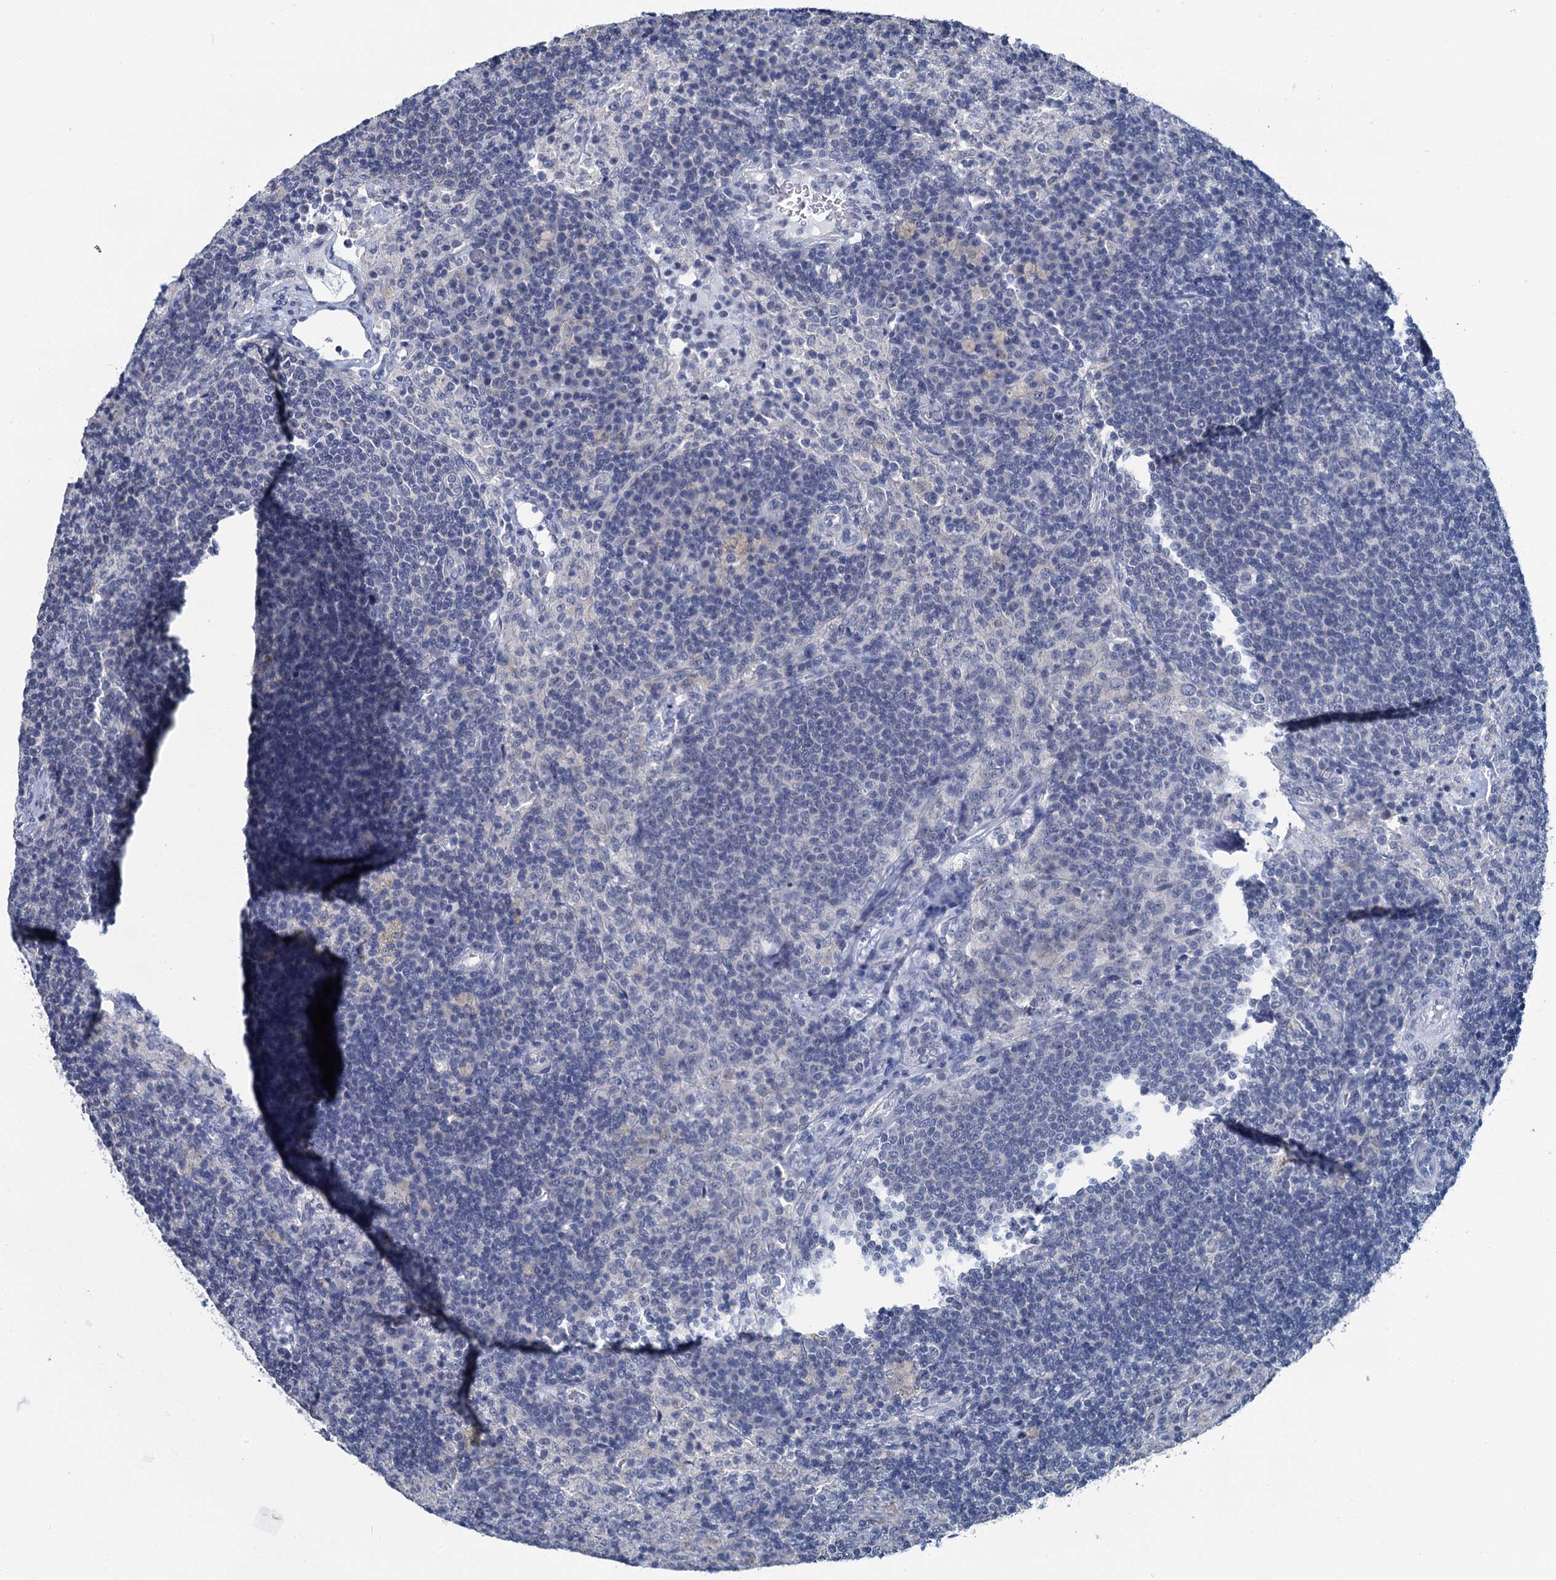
{"staining": {"intensity": "negative", "quantity": "none", "location": "none"}, "tissue": "lymph node", "cell_type": "Germinal center cells", "image_type": "normal", "snomed": [{"axis": "morphology", "description": "Normal tissue, NOS"}, {"axis": "topography", "description": "Lymph node"}], "caption": "A micrograph of lymph node stained for a protein reveals no brown staining in germinal center cells.", "gene": "MIOX", "patient": {"sex": "female", "age": 70}}